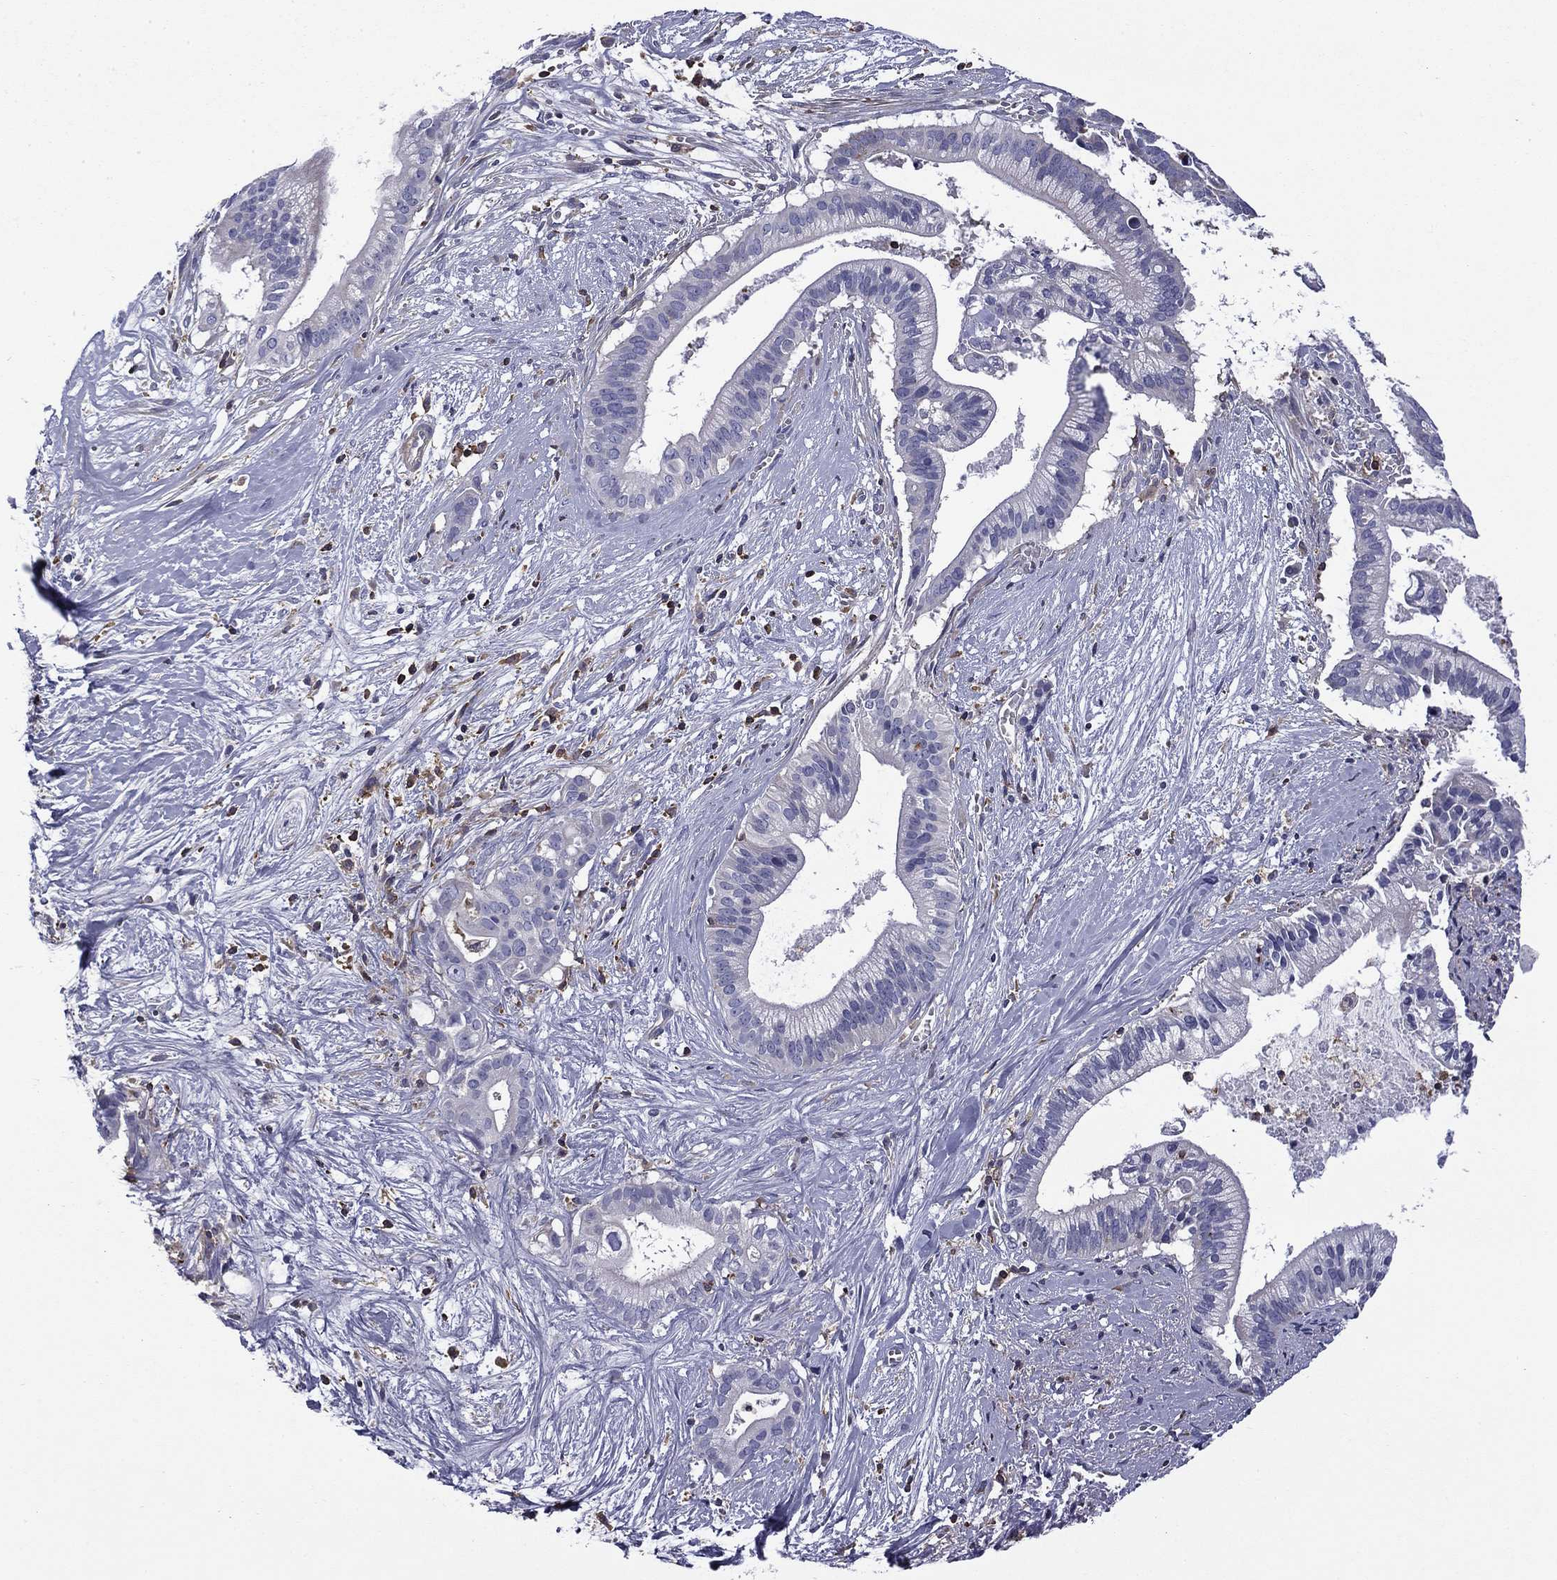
{"staining": {"intensity": "negative", "quantity": "none", "location": "none"}, "tissue": "pancreatic cancer", "cell_type": "Tumor cells", "image_type": "cancer", "snomed": [{"axis": "morphology", "description": "Adenocarcinoma, NOS"}, {"axis": "topography", "description": "Pancreas"}], "caption": "DAB (3,3'-diaminobenzidine) immunohistochemical staining of pancreatic cancer shows no significant expression in tumor cells.", "gene": "ARHGAP45", "patient": {"sex": "male", "age": 61}}